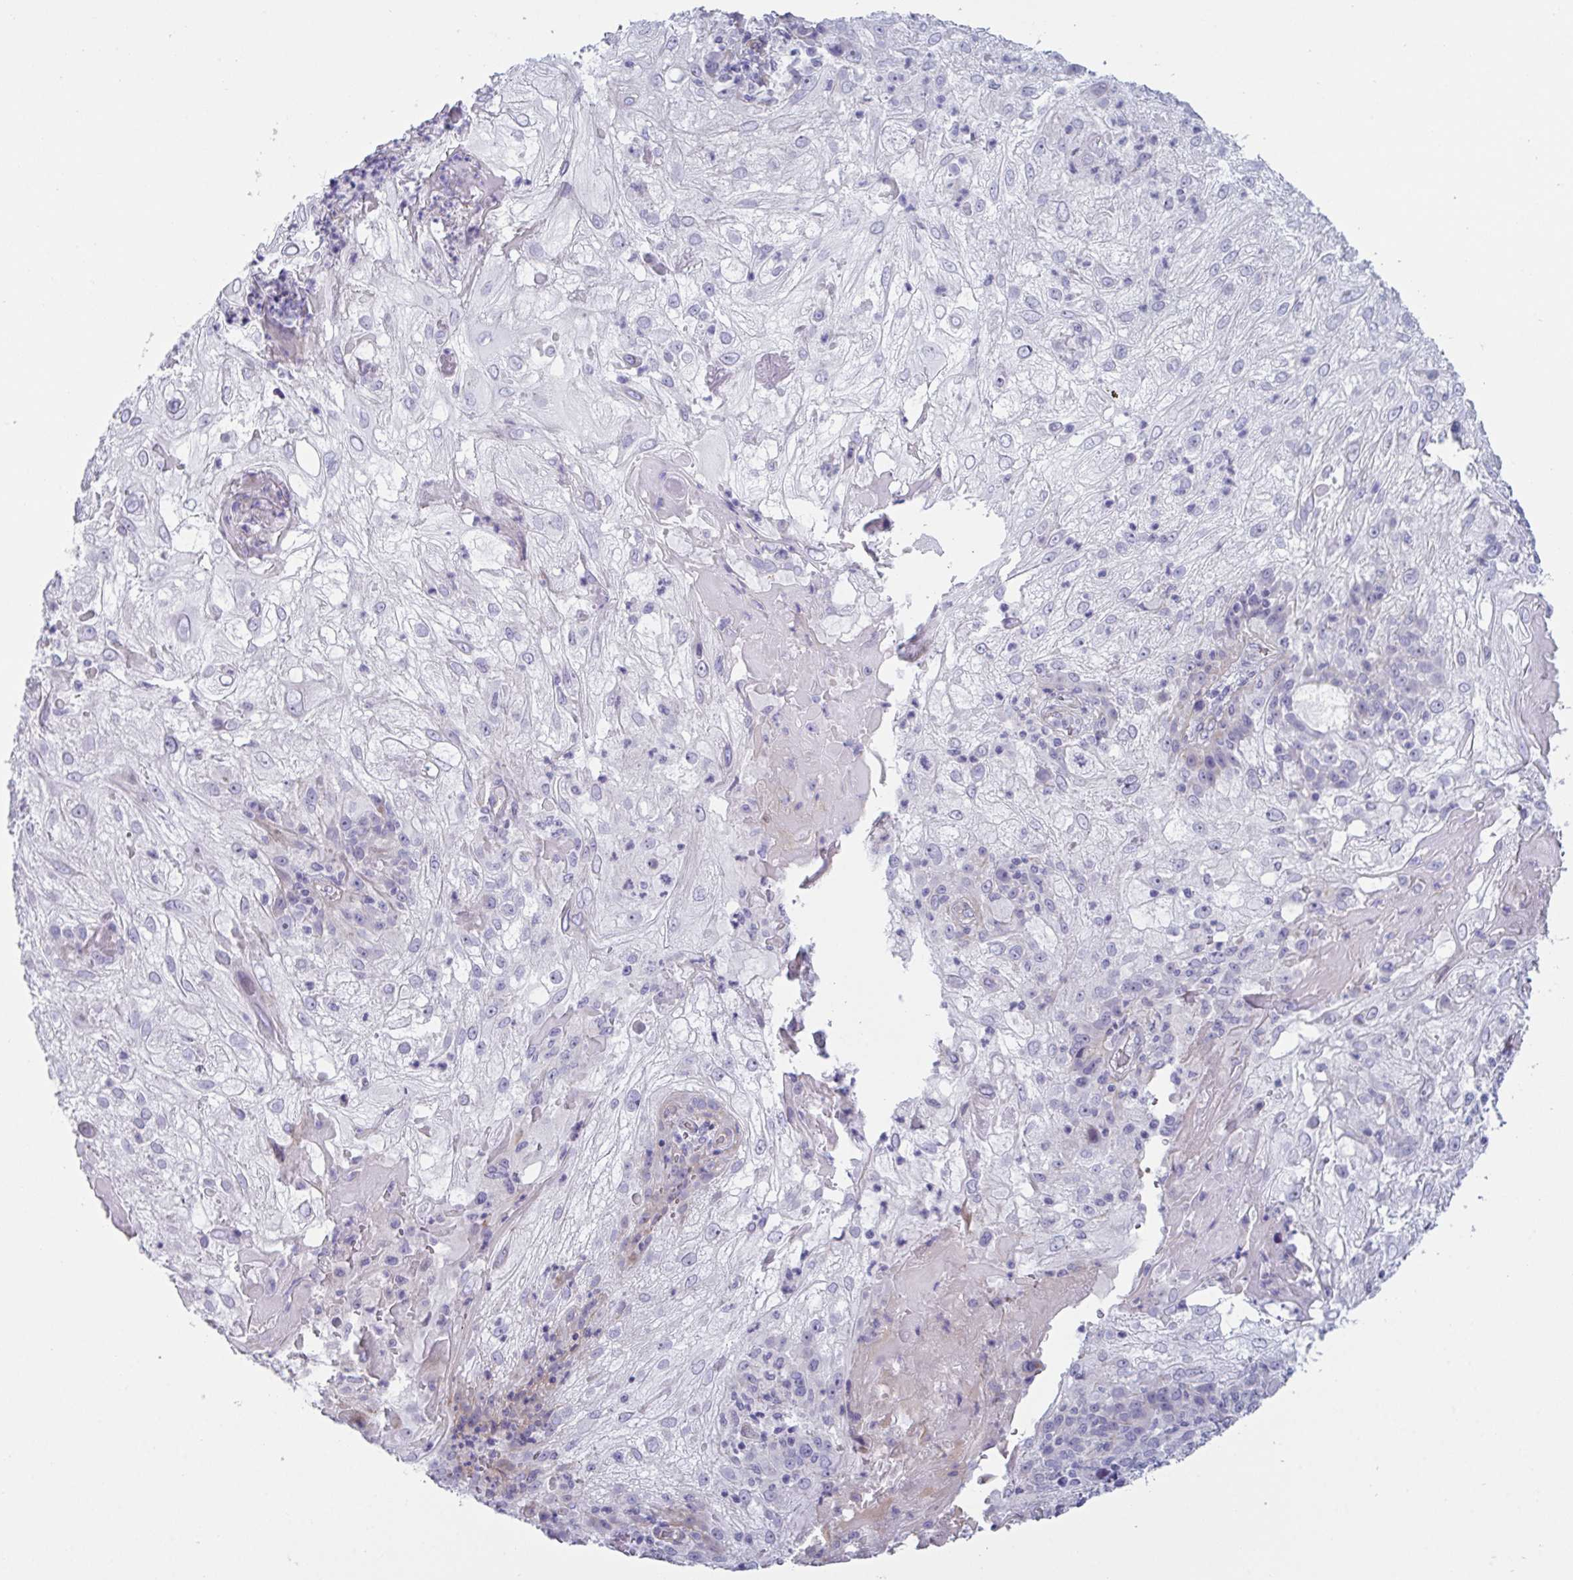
{"staining": {"intensity": "negative", "quantity": "none", "location": "none"}, "tissue": "skin cancer", "cell_type": "Tumor cells", "image_type": "cancer", "snomed": [{"axis": "morphology", "description": "Normal tissue, NOS"}, {"axis": "morphology", "description": "Squamous cell carcinoma, NOS"}, {"axis": "topography", "description": "Skin"}], "caption": "Tumor cells are negative for brown protein staining in skin cancer.", "gene": "OR5P3", "patient": {"sex": "female", "age": 83}}